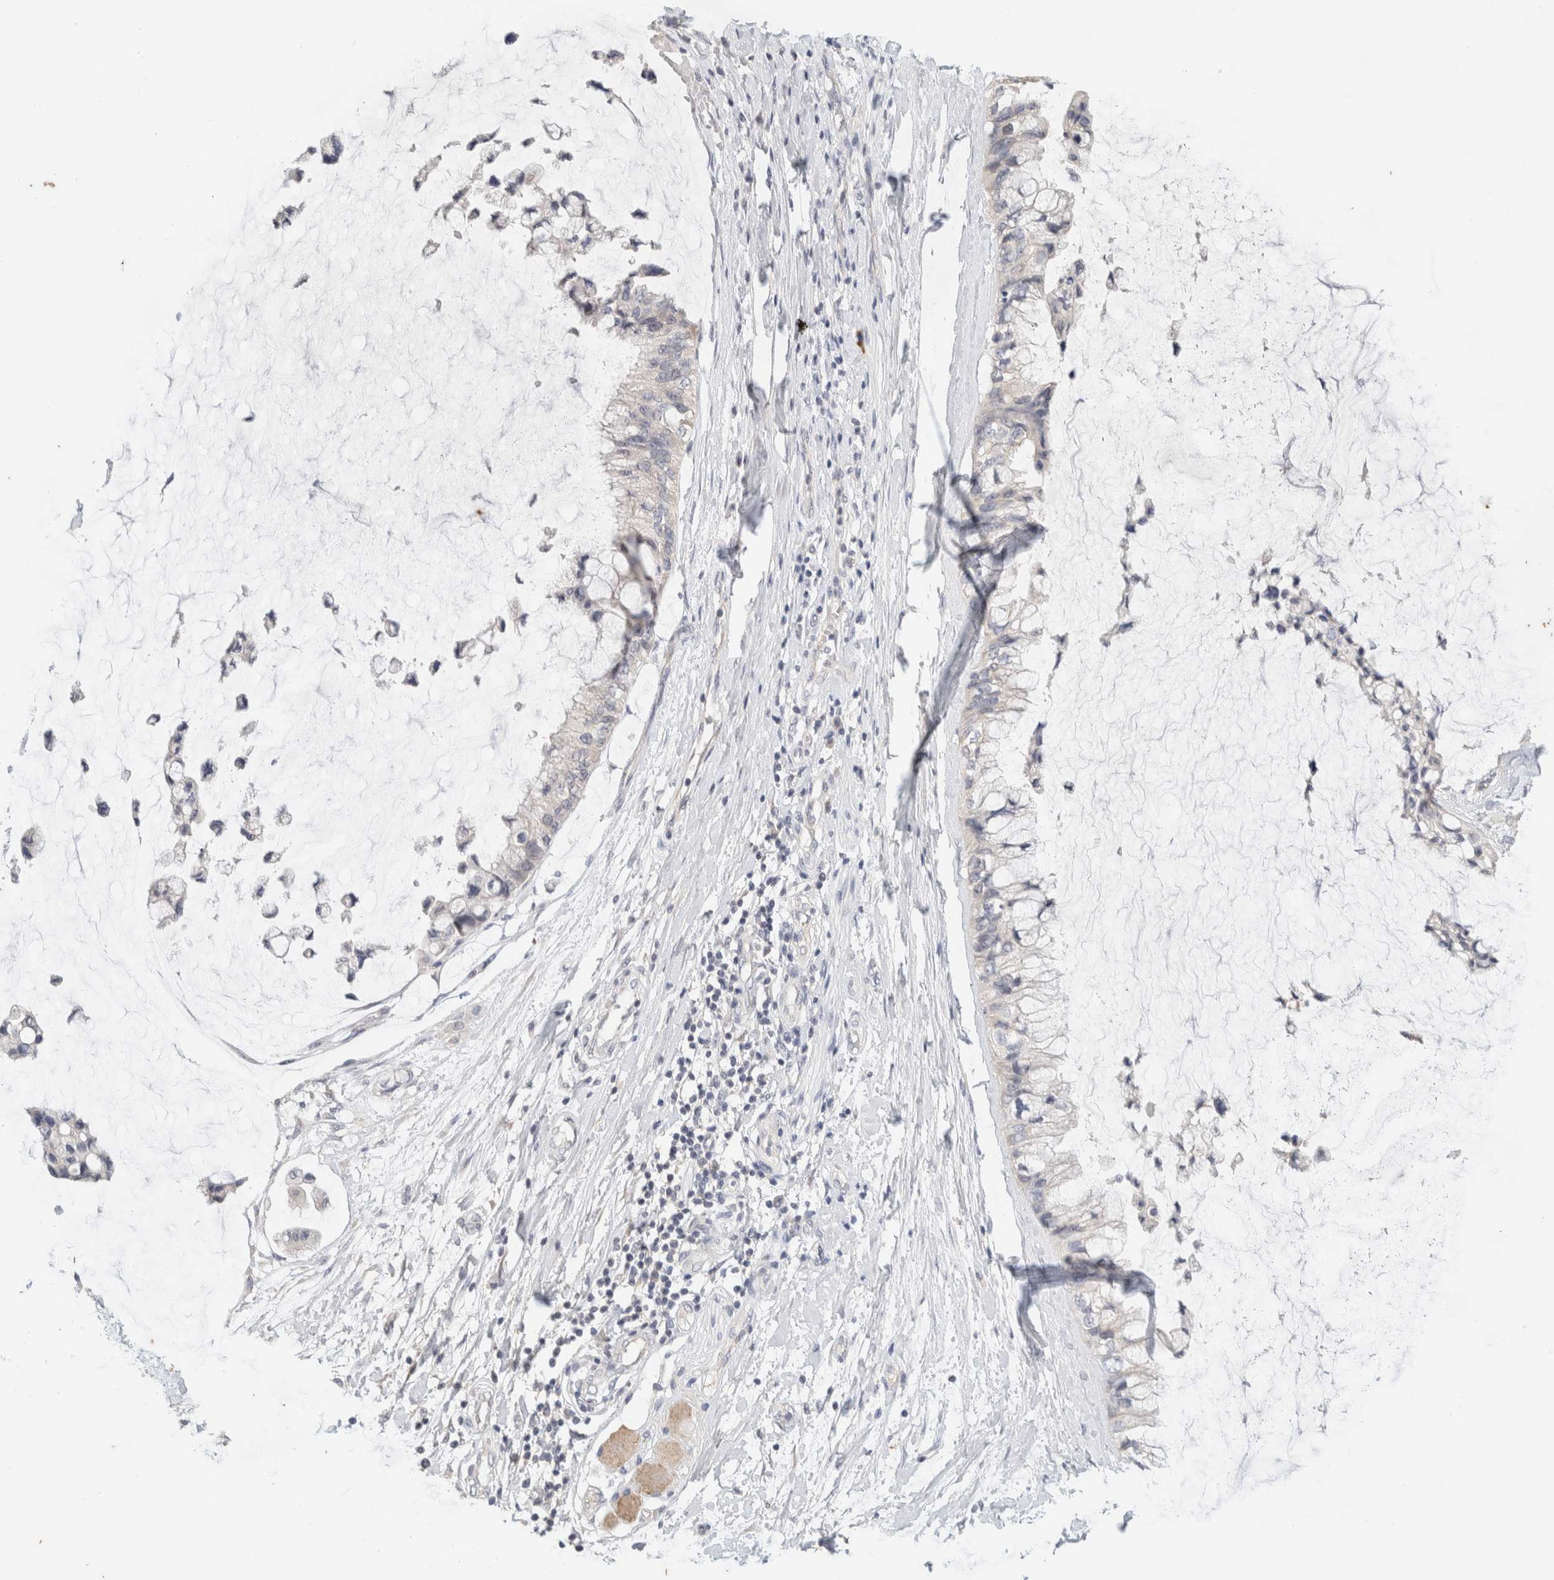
{"staining": {"intensity": "negative", "quantity": "none", "location": "none"}, "tissue": "ovarian cancer", "cell_type": "Tumor cells", "image_type": "cancer", "snomed": [{"axis": "morphology", "description": "Cystadenocarcinoma, mucinous, NOS"}, {"axis": "topography", "description": "Ovary"}], "caption": "Human ovarian cancer stained for a protein using IHC shows no staining in tumor cells.", "gene": "SPRTN", "patient": {"sex": "female", "age": 39}}